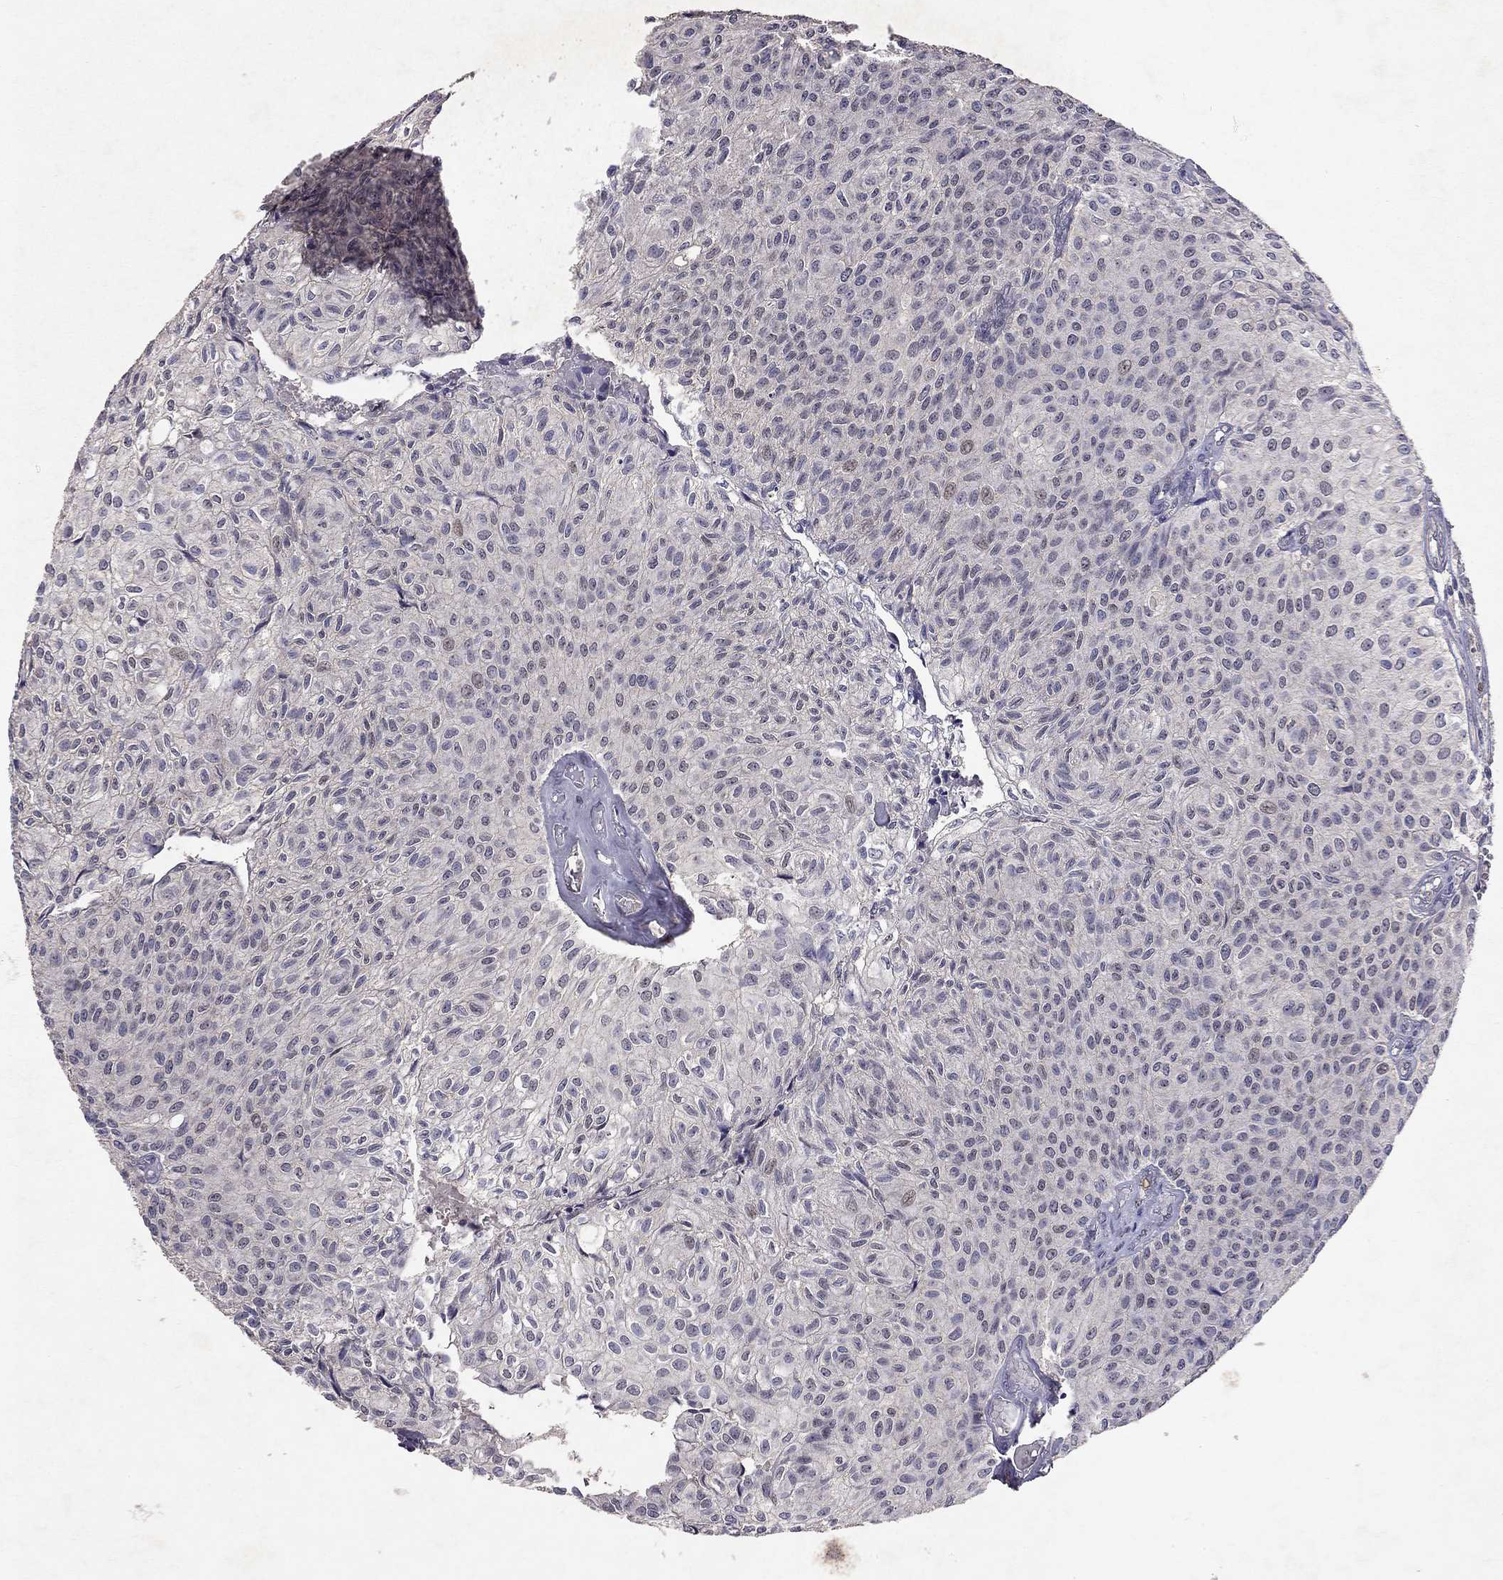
{"staining": {"intensity": "negative", "quantity": "none", "location": "none"}, "tissue": "urothelial cancer", "cell_type": "Tumor cells", "image_type": "cancer", "snomed": [{"axis": "morphology", "description": "Urothelial carcinoma, Low grade"}, {"axis": "topography", "description": "Urinary bladder"}], "caption": "This is an IHC histopathology image of urothelial cancer. There is no positivity in tumor cells.", "gene": "ESR2", "patient": {"sex": "male", "age": 89}}